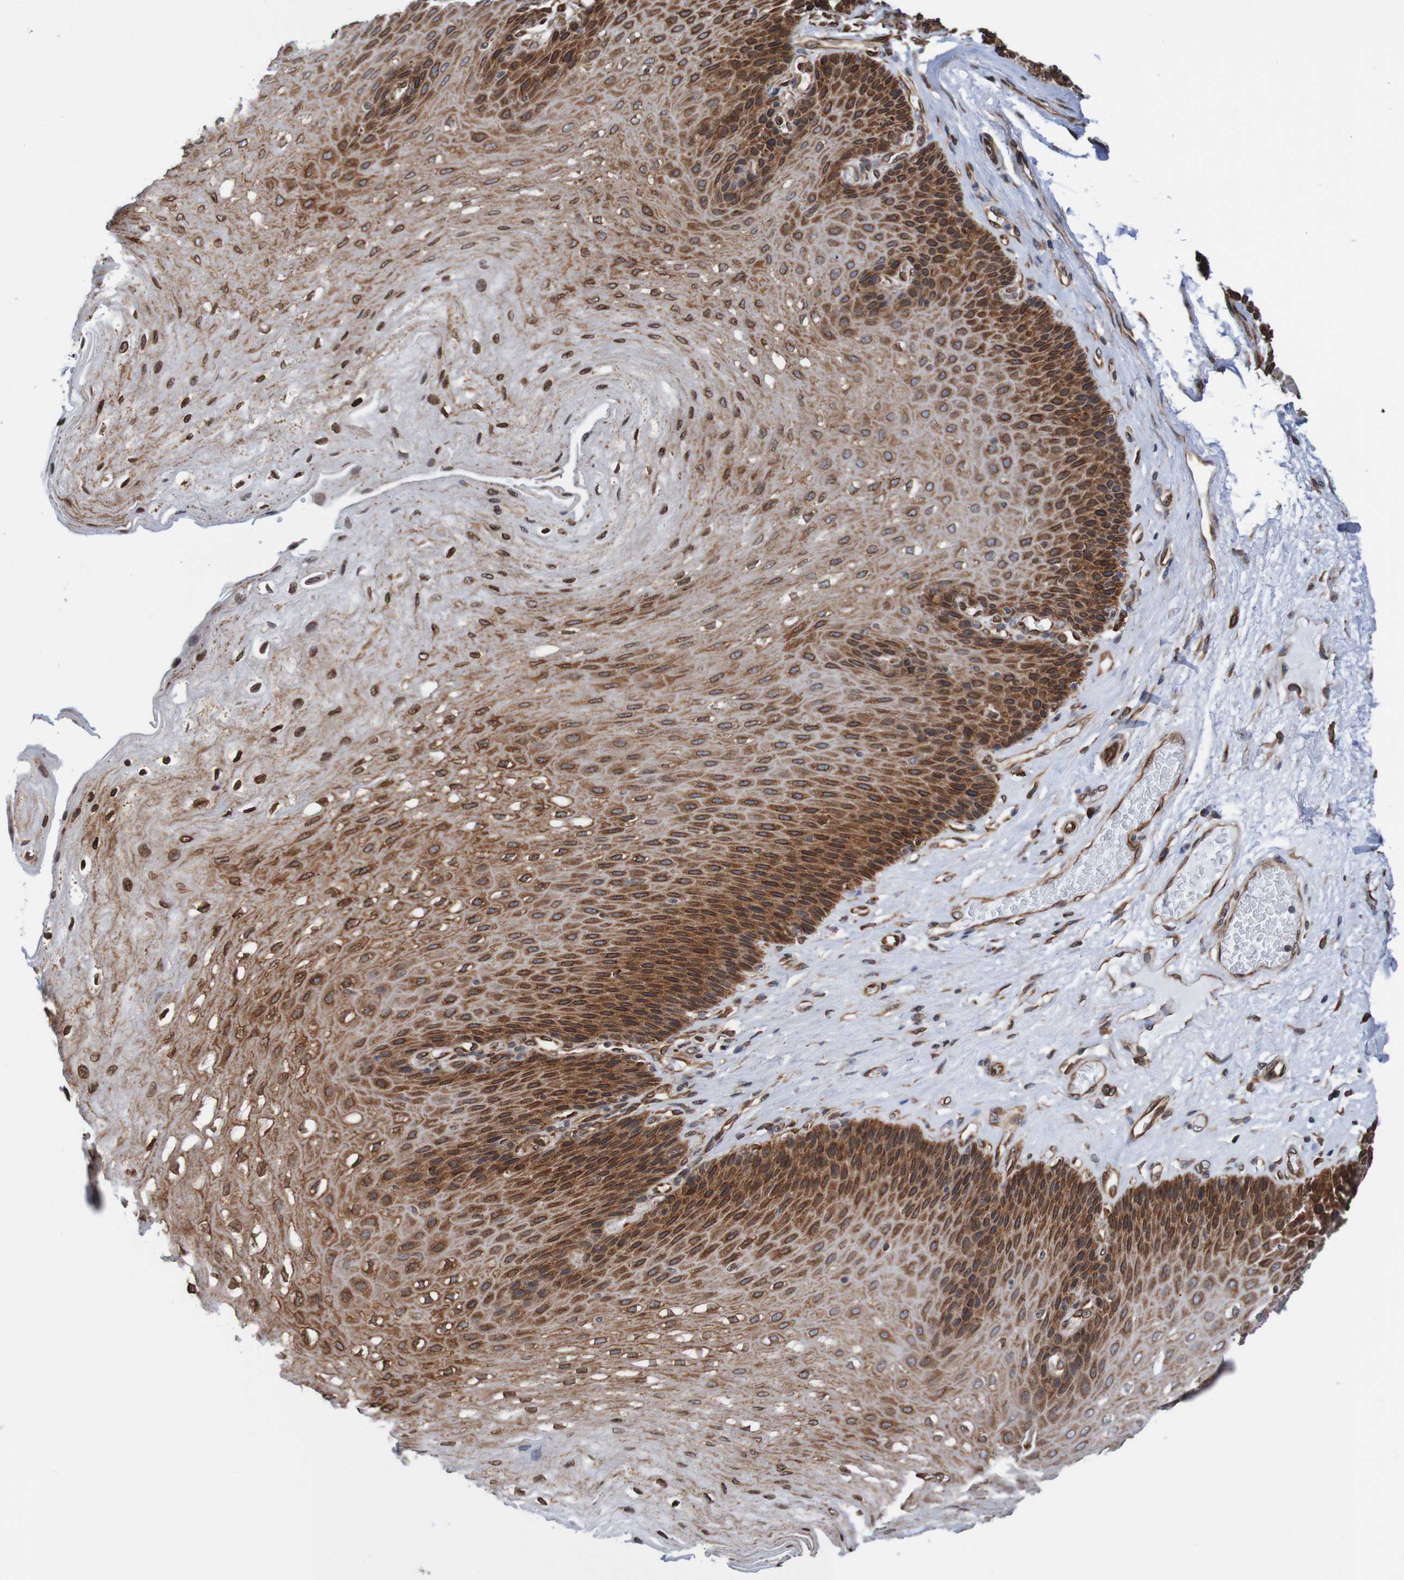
{"staining": {"intensity": "strong", "quantity": ">75%", "location": "cytoplasmic/membranous,nuclear"}, "tissue": "esophagus", "cell_type": "Squamous epithelial cells", "image_type": "normal", "snomed": [{"axis": "morphology", "description": "Normal tissue, NOS"}, {"axis": "topography", "description": "Esophagus"}], "caption": "Immunohistochemistry (IHC) (DAB (3,3'-diaminobenzidine)) staining of benign esophagus shows strong cytoplasmic/membranous,nuclear protein staining in about >75% of squamous epithelial cells.", "gene": "TMEM109", "patient": {"sex": "female", "age": 72}}